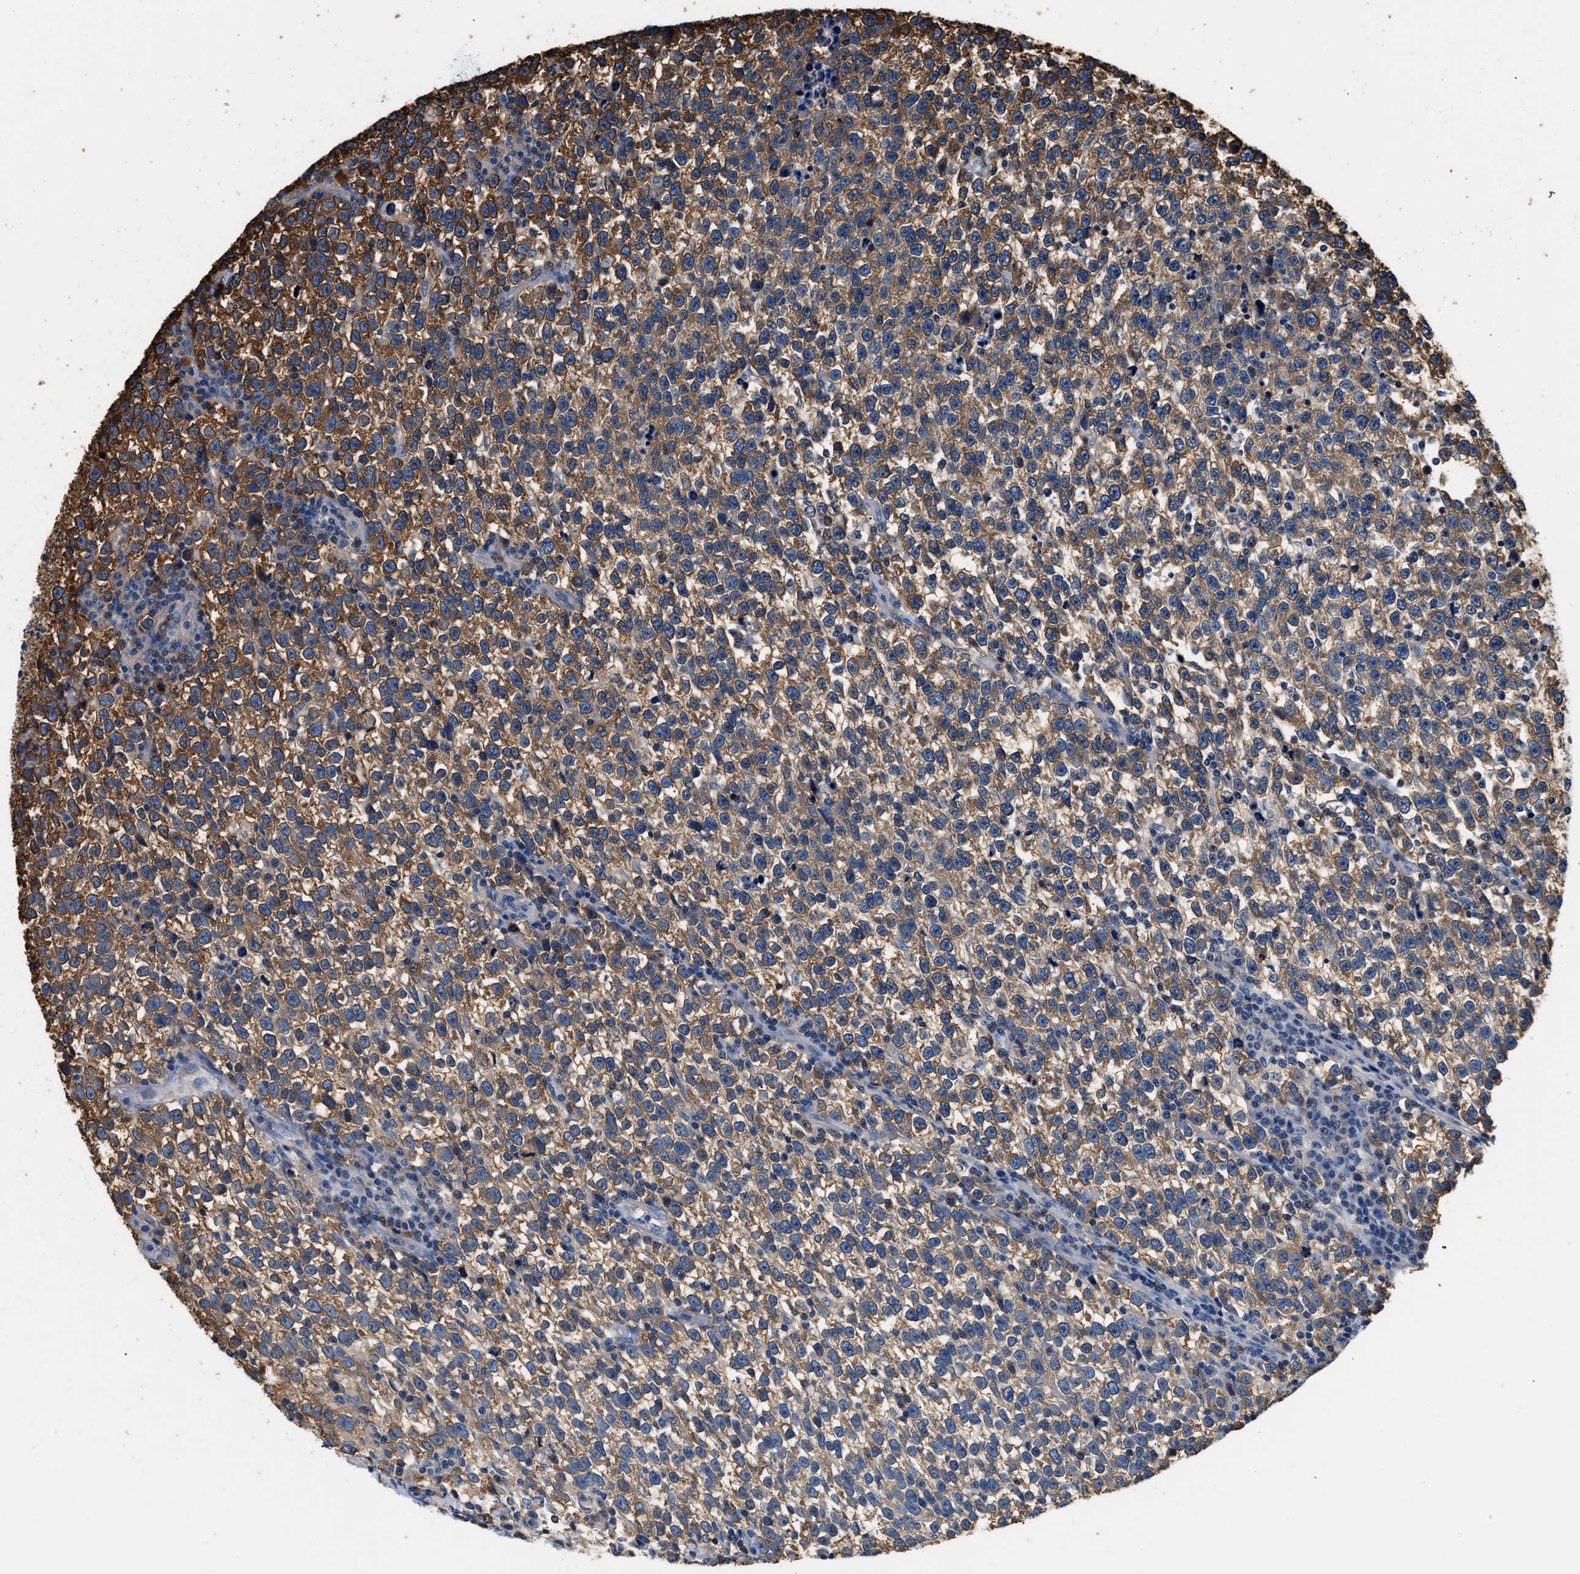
{"staining": {"intensity": "moderate", "quantity": ">75%", "location": "cytoplasmic/membranous"}, "tissue": "testis cancer", "cell_type": "Tumor cells", "image_type": "cancer", "snomed": [{"axis": "morphology", "description": "Normal tissue, NOS"}, {"axis": "morphology", "description": "Seminoma, NOS"}, {"axis": "topography", "description": "Testis"}], "caption": "Testis cancer stained for a protein (brown) shows moderate cytoplasmic/membranous positive positivity in approximately >75% of tumor cells.", "gene": "PPP2R1B", "patient": {"sex": "male", "age": 43}}